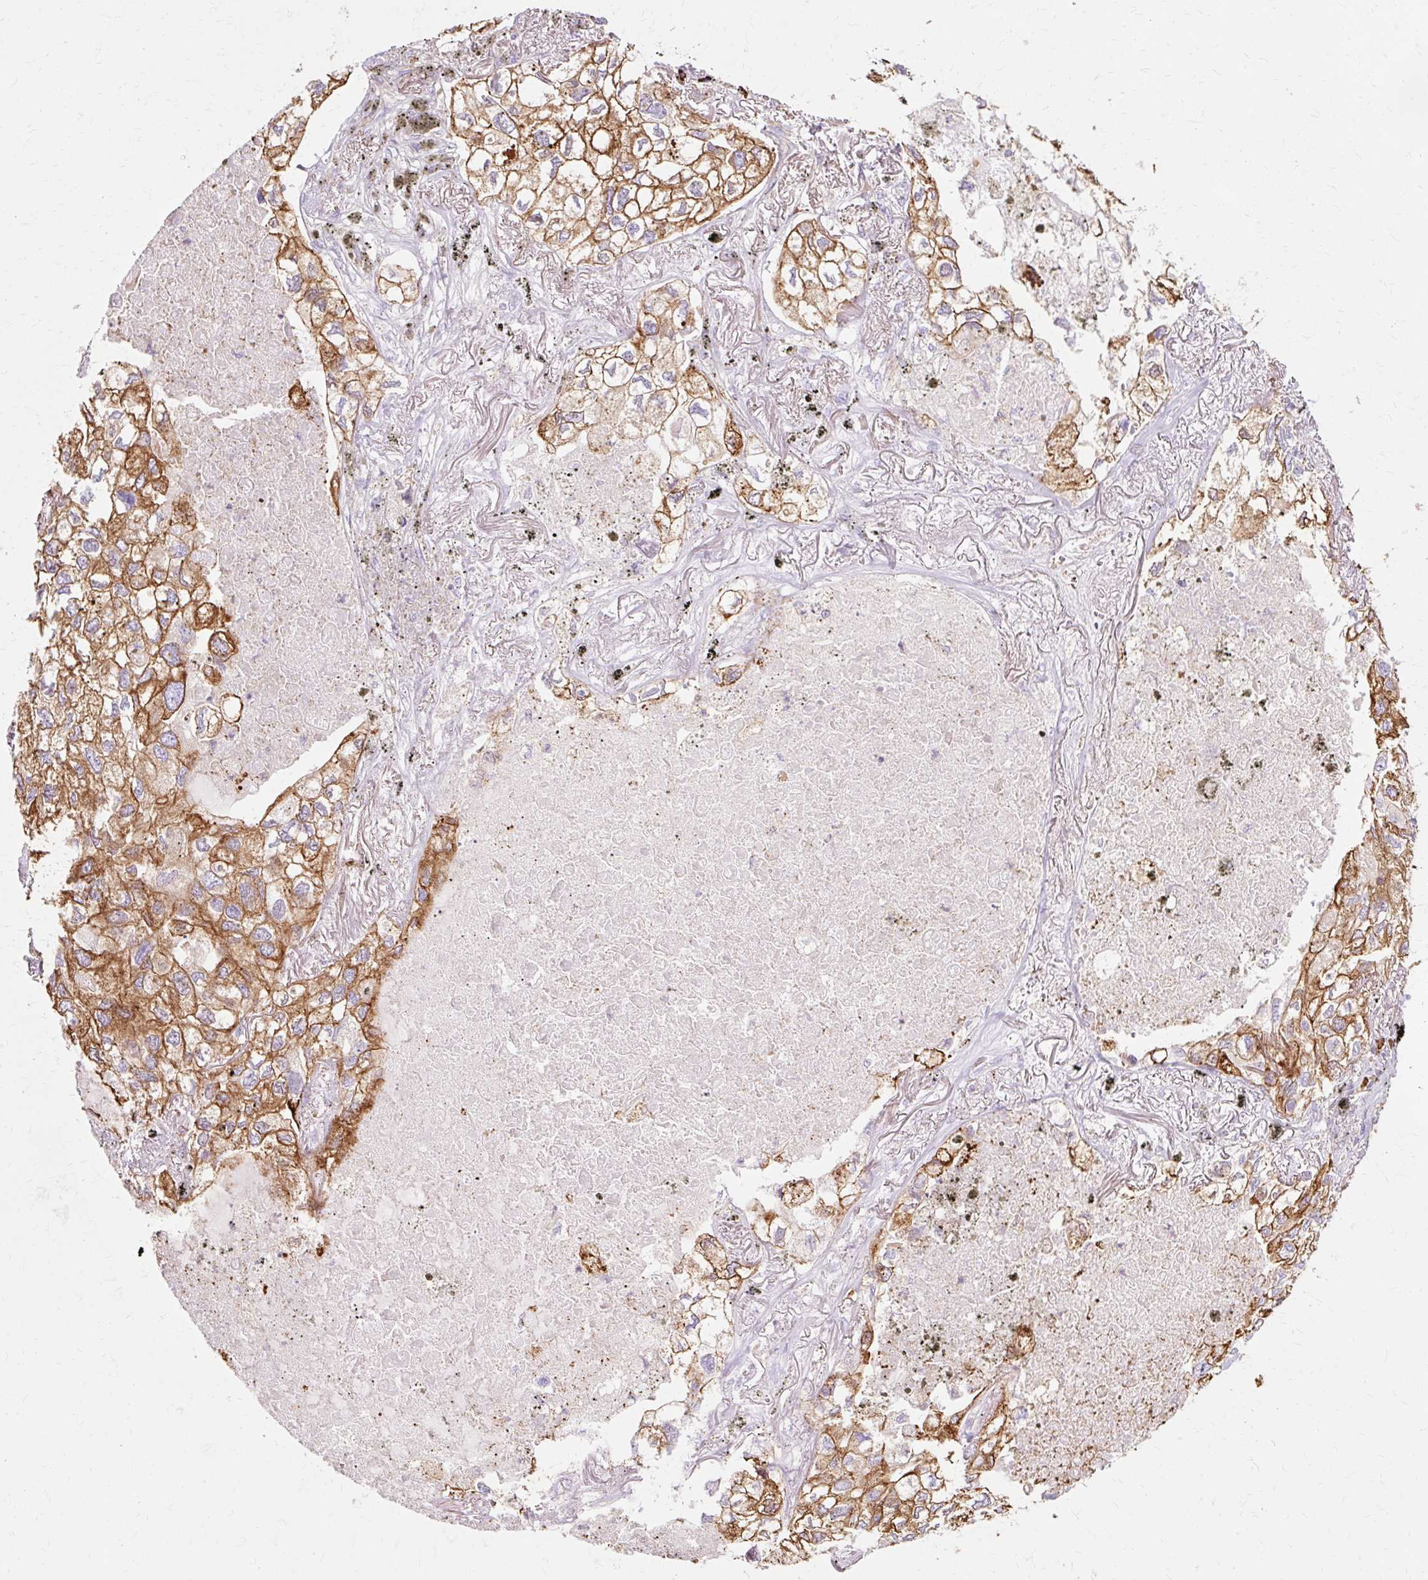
{"staining": {"intensity": "strong", "quantity": ">75%", "location": "cytoplasmic/membranous"}, "tissue": "lung cancer", "cell_type": "Tumor cells", "image_type": "cancer", "snomed": [{"axis": "morphology", "description": "Adenocarcinoma, NOS"}, {"axis": "topography", "description": "Lung"}], "caption": "Immunohistochemistry (IHC) staining of lung cancer, which demonstrates high levels of strong cytoplasmic/membranous expression in about >75% of tumor cells indicating strong cytoplasmic/membranous protein staining. The staining was performed using DAB (brown) for protein detection and nuclei were counterstained in hematoxylin (blue).", "gene": "TBC1D2B", "patient": {"sex": "male", "age": 65}}